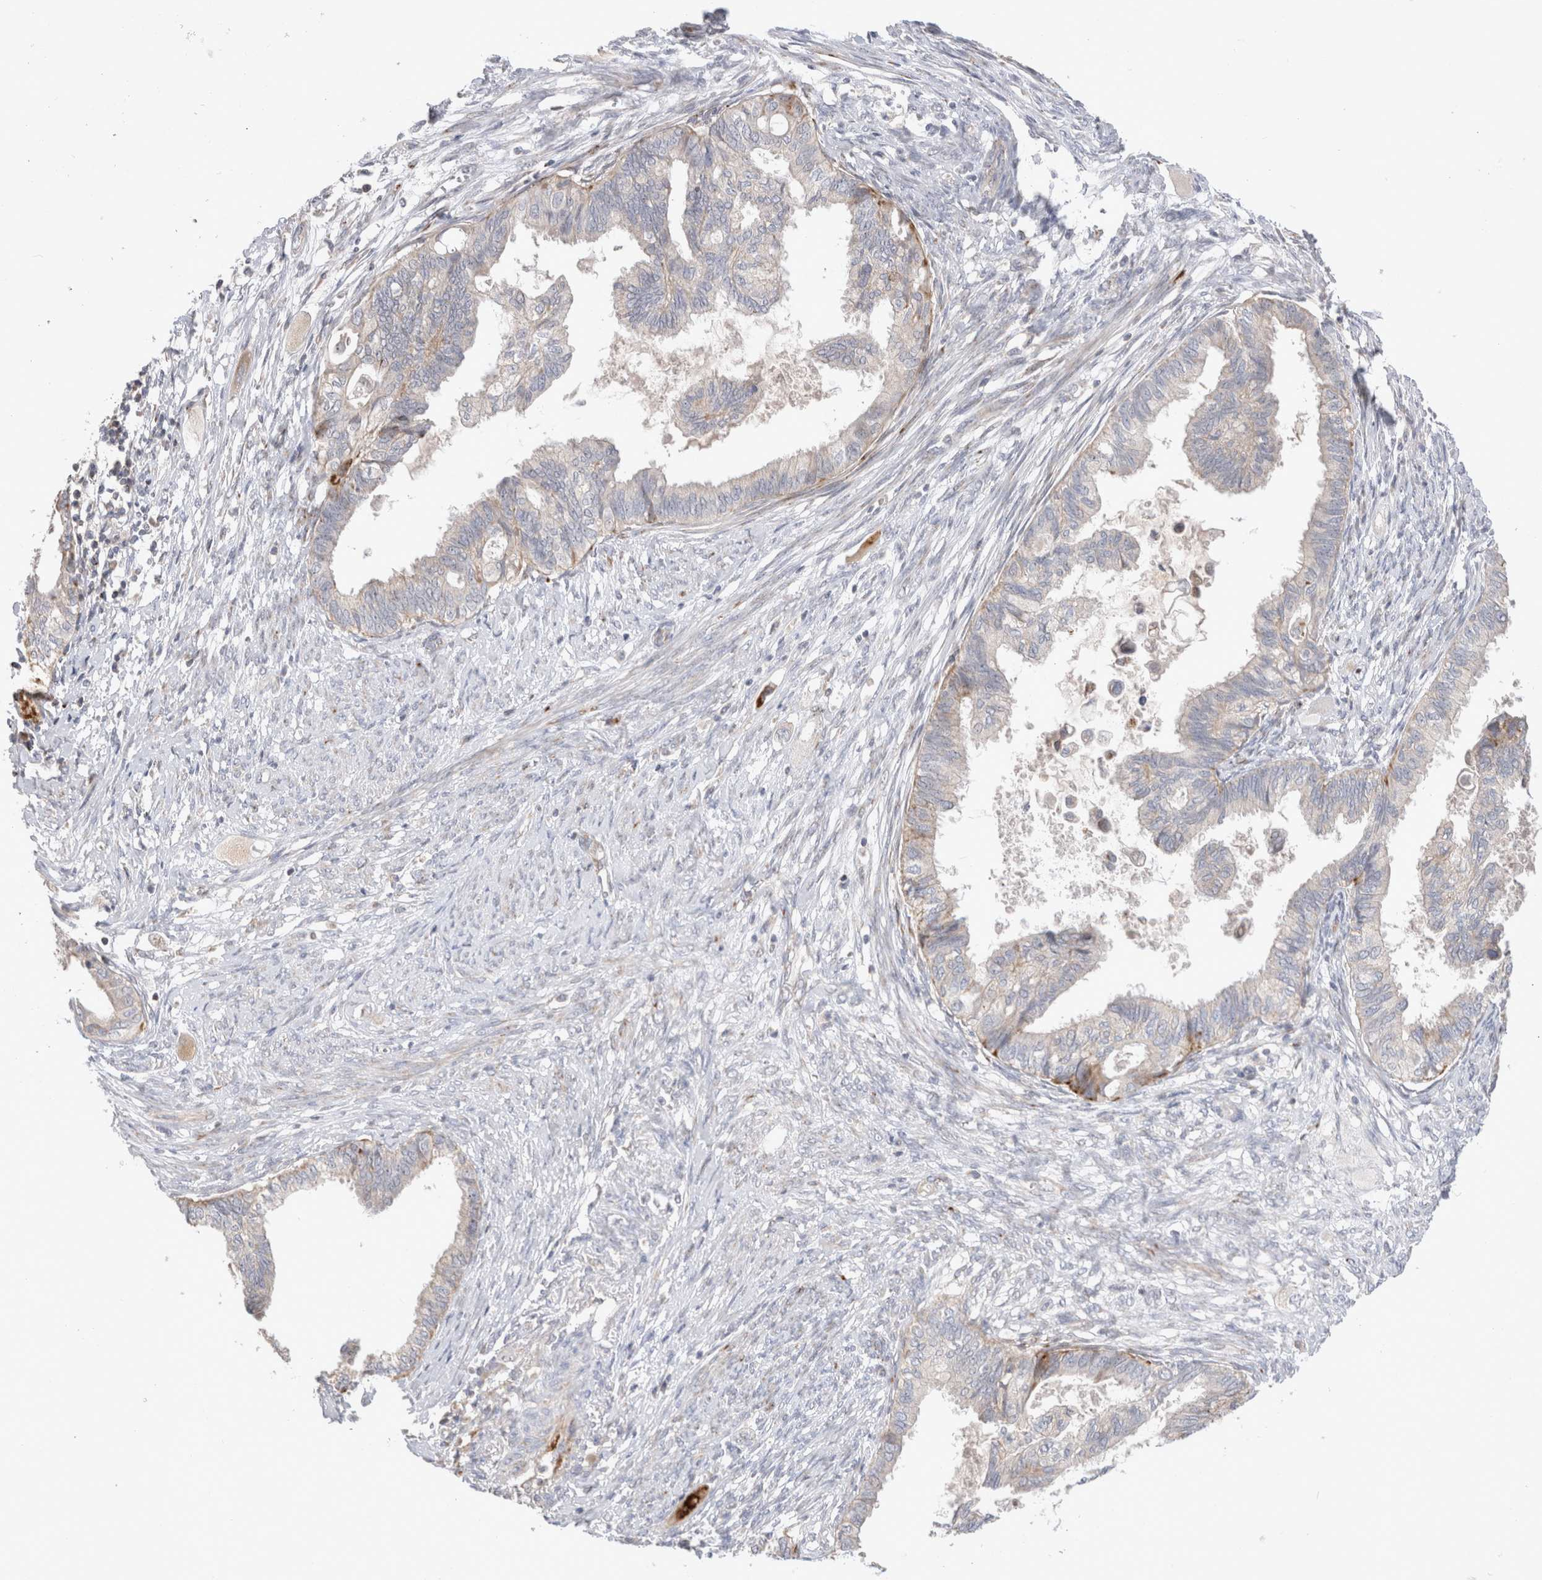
{"staining": {"intensity": "negative", "quantity": "none", "location": "none"}, "tissue": "cervical cancer", "cell_type": "Tumor cells", "image_type": "cancer", "snomed": [{"axis": "morphology", "description": "Normal tissue, NOS"}, {"axis": "morphology", "description": "Adenocarcinoma, NOS"}, {"axis": "topography", "description": "Cervix"}, {"axis": "topography", "description": "Endometrium"}], "caption": "High magnification brightfield microscopy of adenocarcinoma (cervical) stained with DAB (3,3'-diaminobenzidine) (brown) and counterstained with hematoxylin (blue): tumor cells show no significant staining.", "gene": "CHADL", "patient": {"sex": "female", "age": 86}}